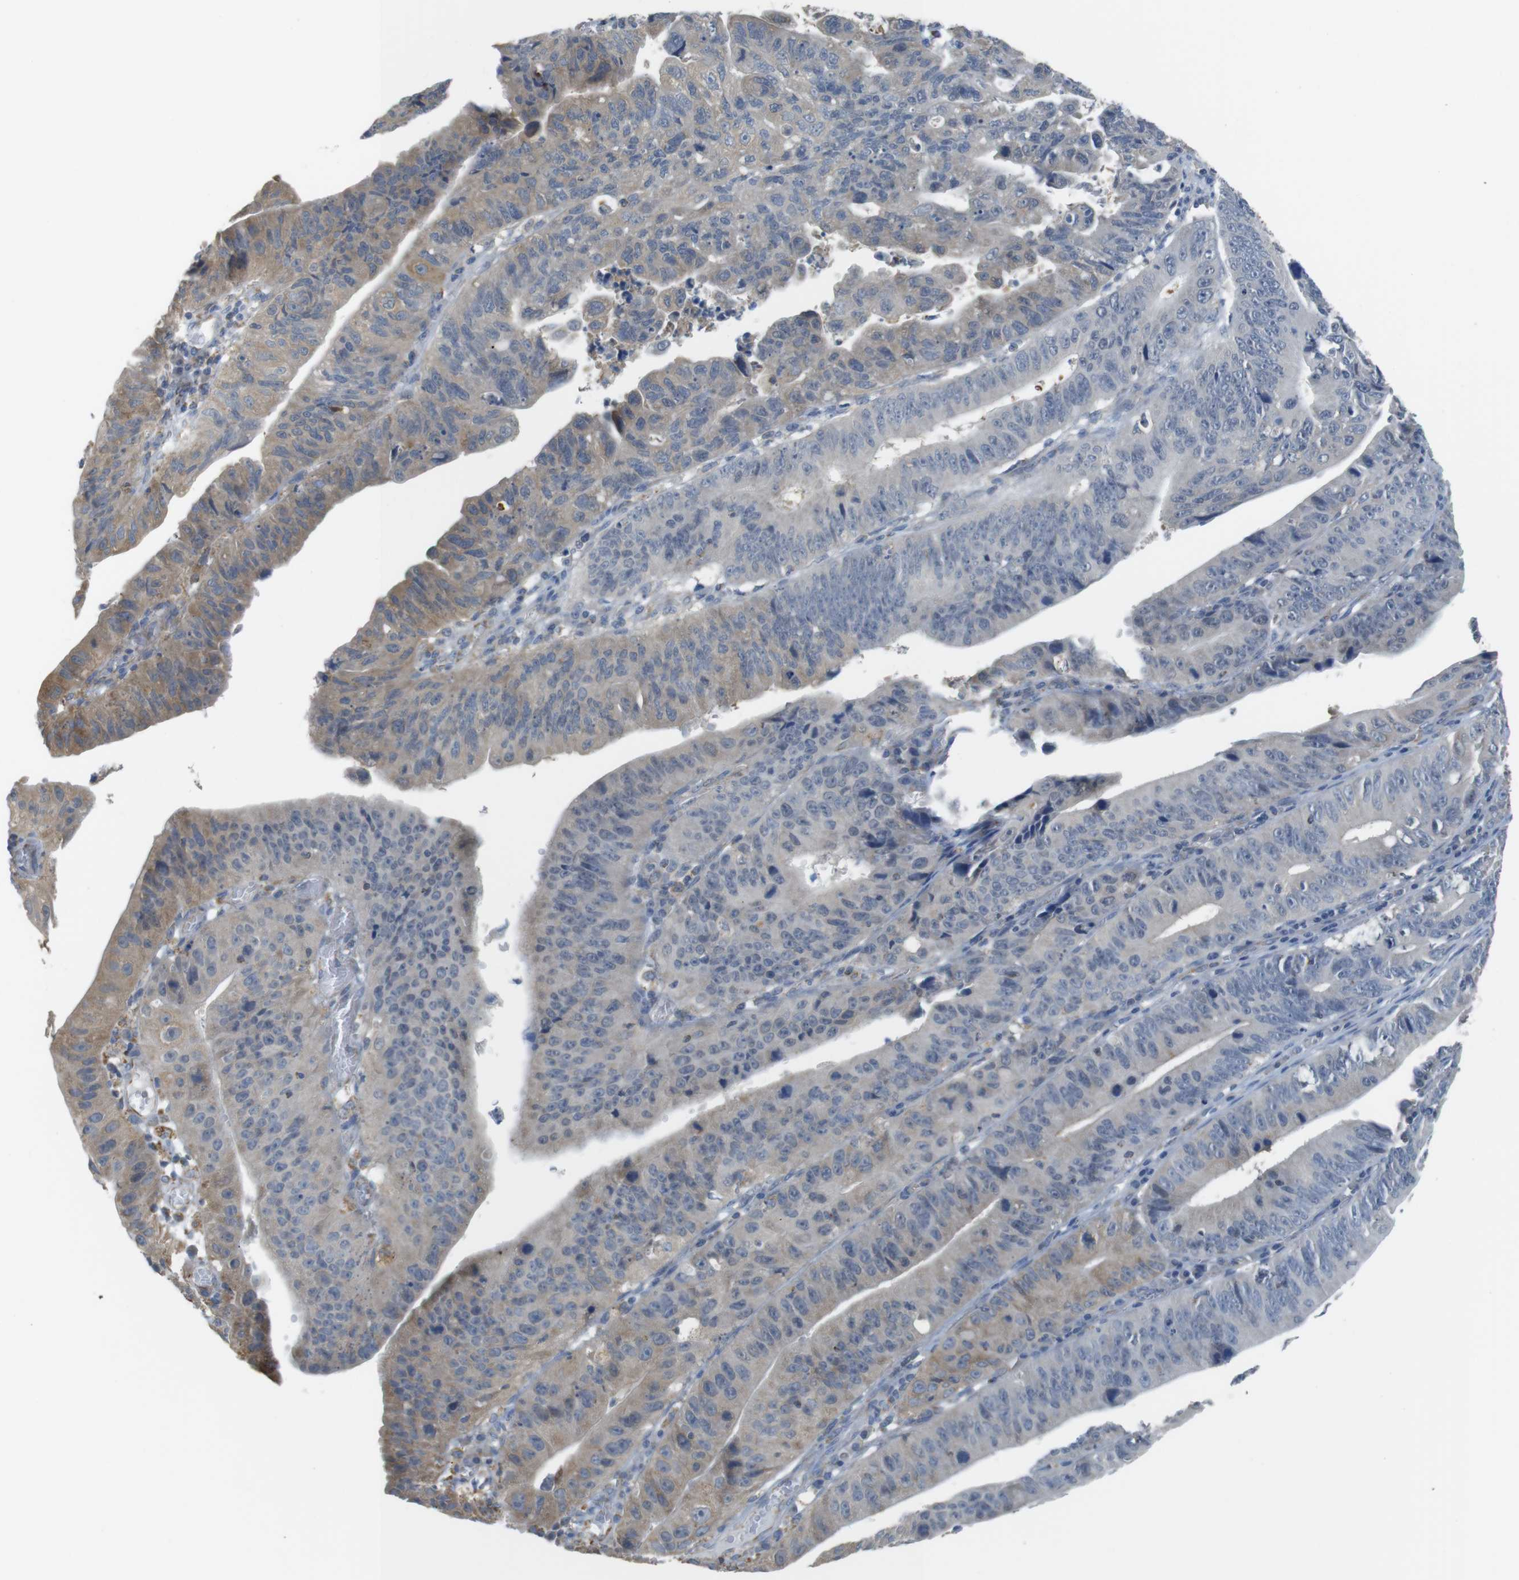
{"staining": {"intensity": "moderate", "quantity": "<25%", "location": "cytoplasmic/membranous"}, "tissue": "stomach cancer", "cell_type": "Tumor cells", "image_type": "cancer", "snomed": [{"axis": "morphology", "description": "Adenocarcinoma, NOS"}, {"axis": "topography", "description": "Stomach"}], "caption": "Immunohistochemical staining of stomach cancer demonstrates low levels of moderate cytoplasmic/membranous expression in approximately <25% of tumor cells. (Brightfield microscopy of DAB IHC at high magnification).", "gene": "GRIK2", "patient": {"sex": "male", "age": 59}}